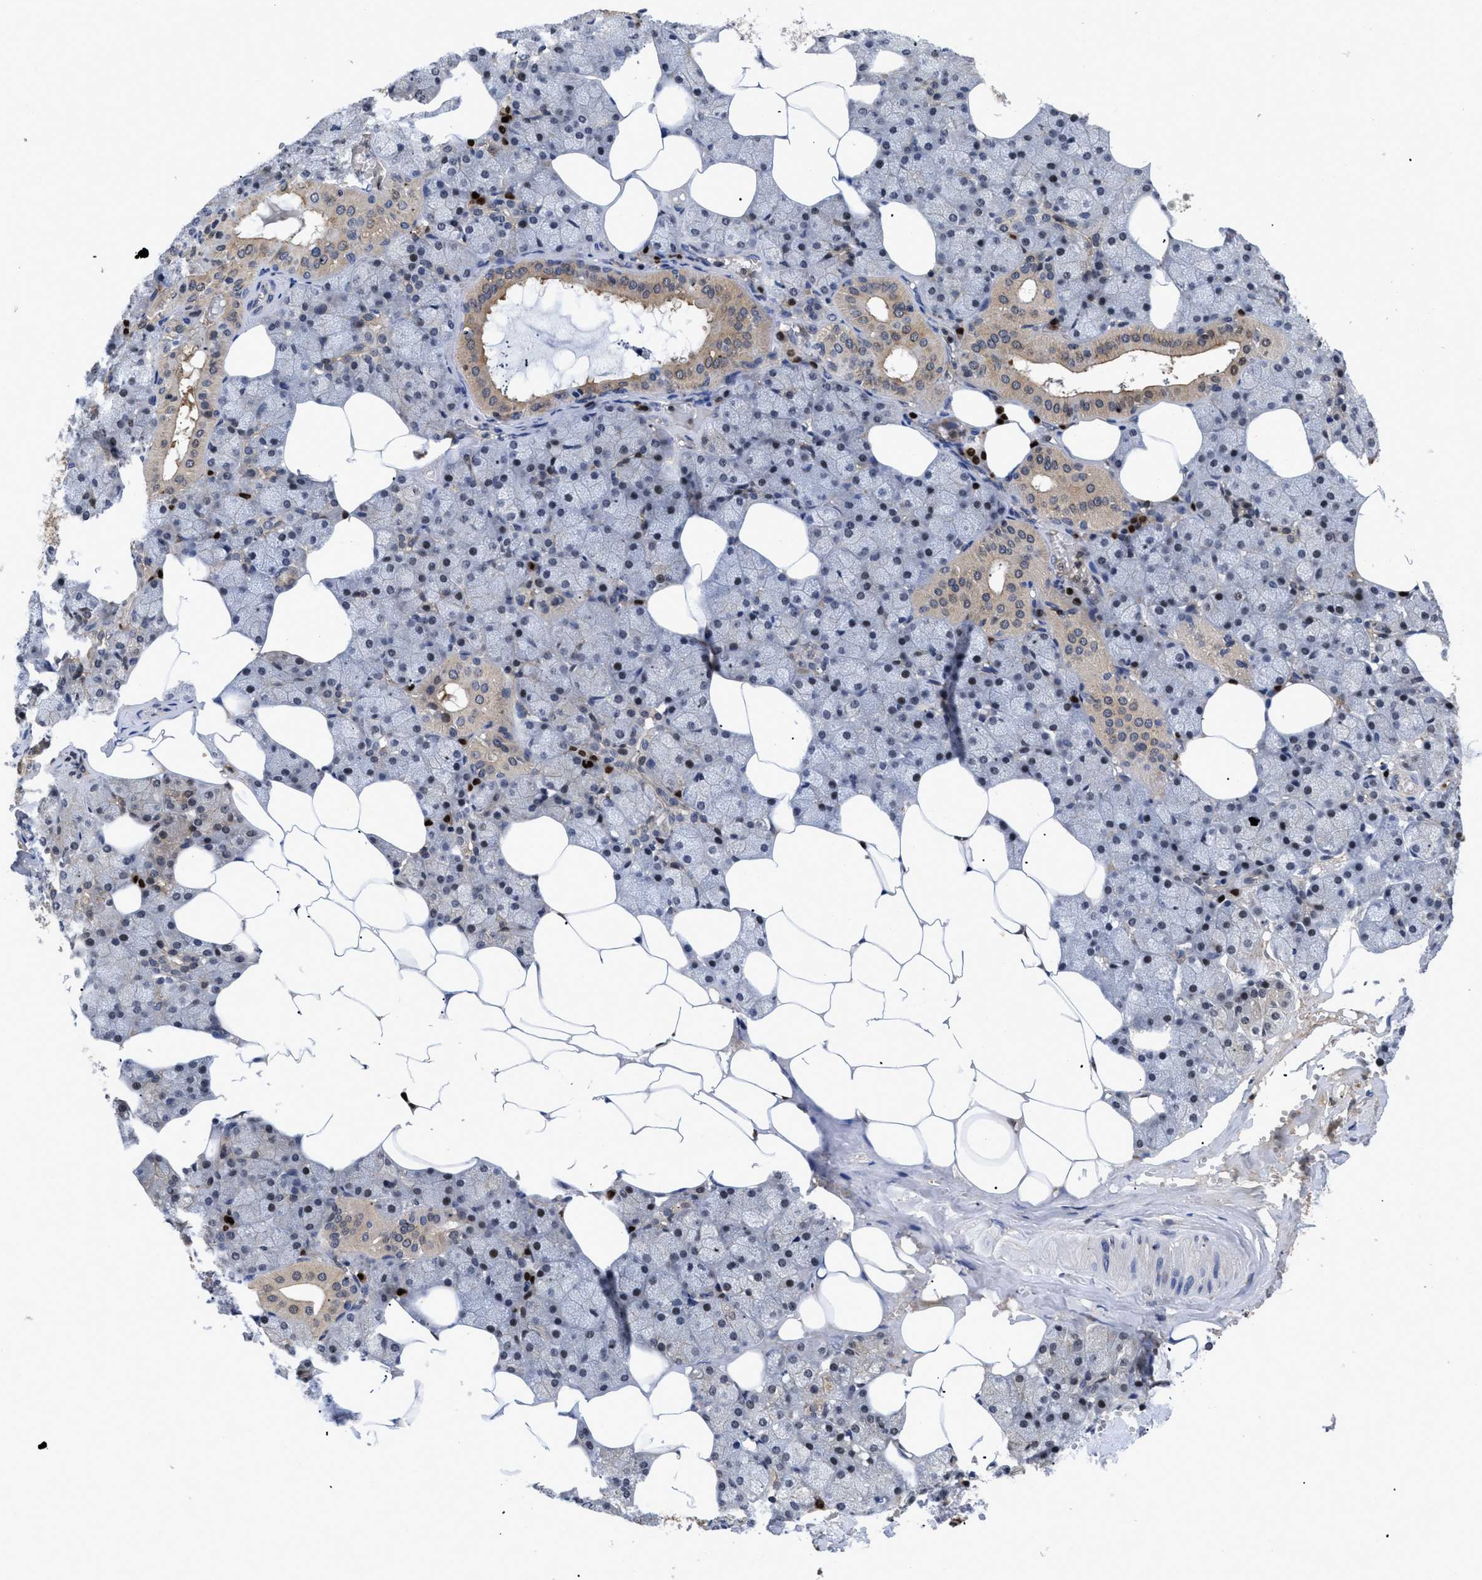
{"staining": {"intensity": "strong", "quantity": "25%-75%", "location": "cytoplasmic/membranous,nuclear"}, "tissue": "salivary gland", "cell_type": "Glandular cells", "image_type": "normal", "snomed": [{"axis": "morphology", "description": "Normal tissue, NOS"}, {"axis": "topography", "description": "Salivary gland"}], "caption": "A micrograph showing strong cytoplasmic/membranous,nuclear positivity in approximately 25%-75% of glandular cells in normal salivary gland, as visualized by brown immunohistochemical staining.", "gene": "FAM200A", "patient": {"sex": "male", "age": 62}}